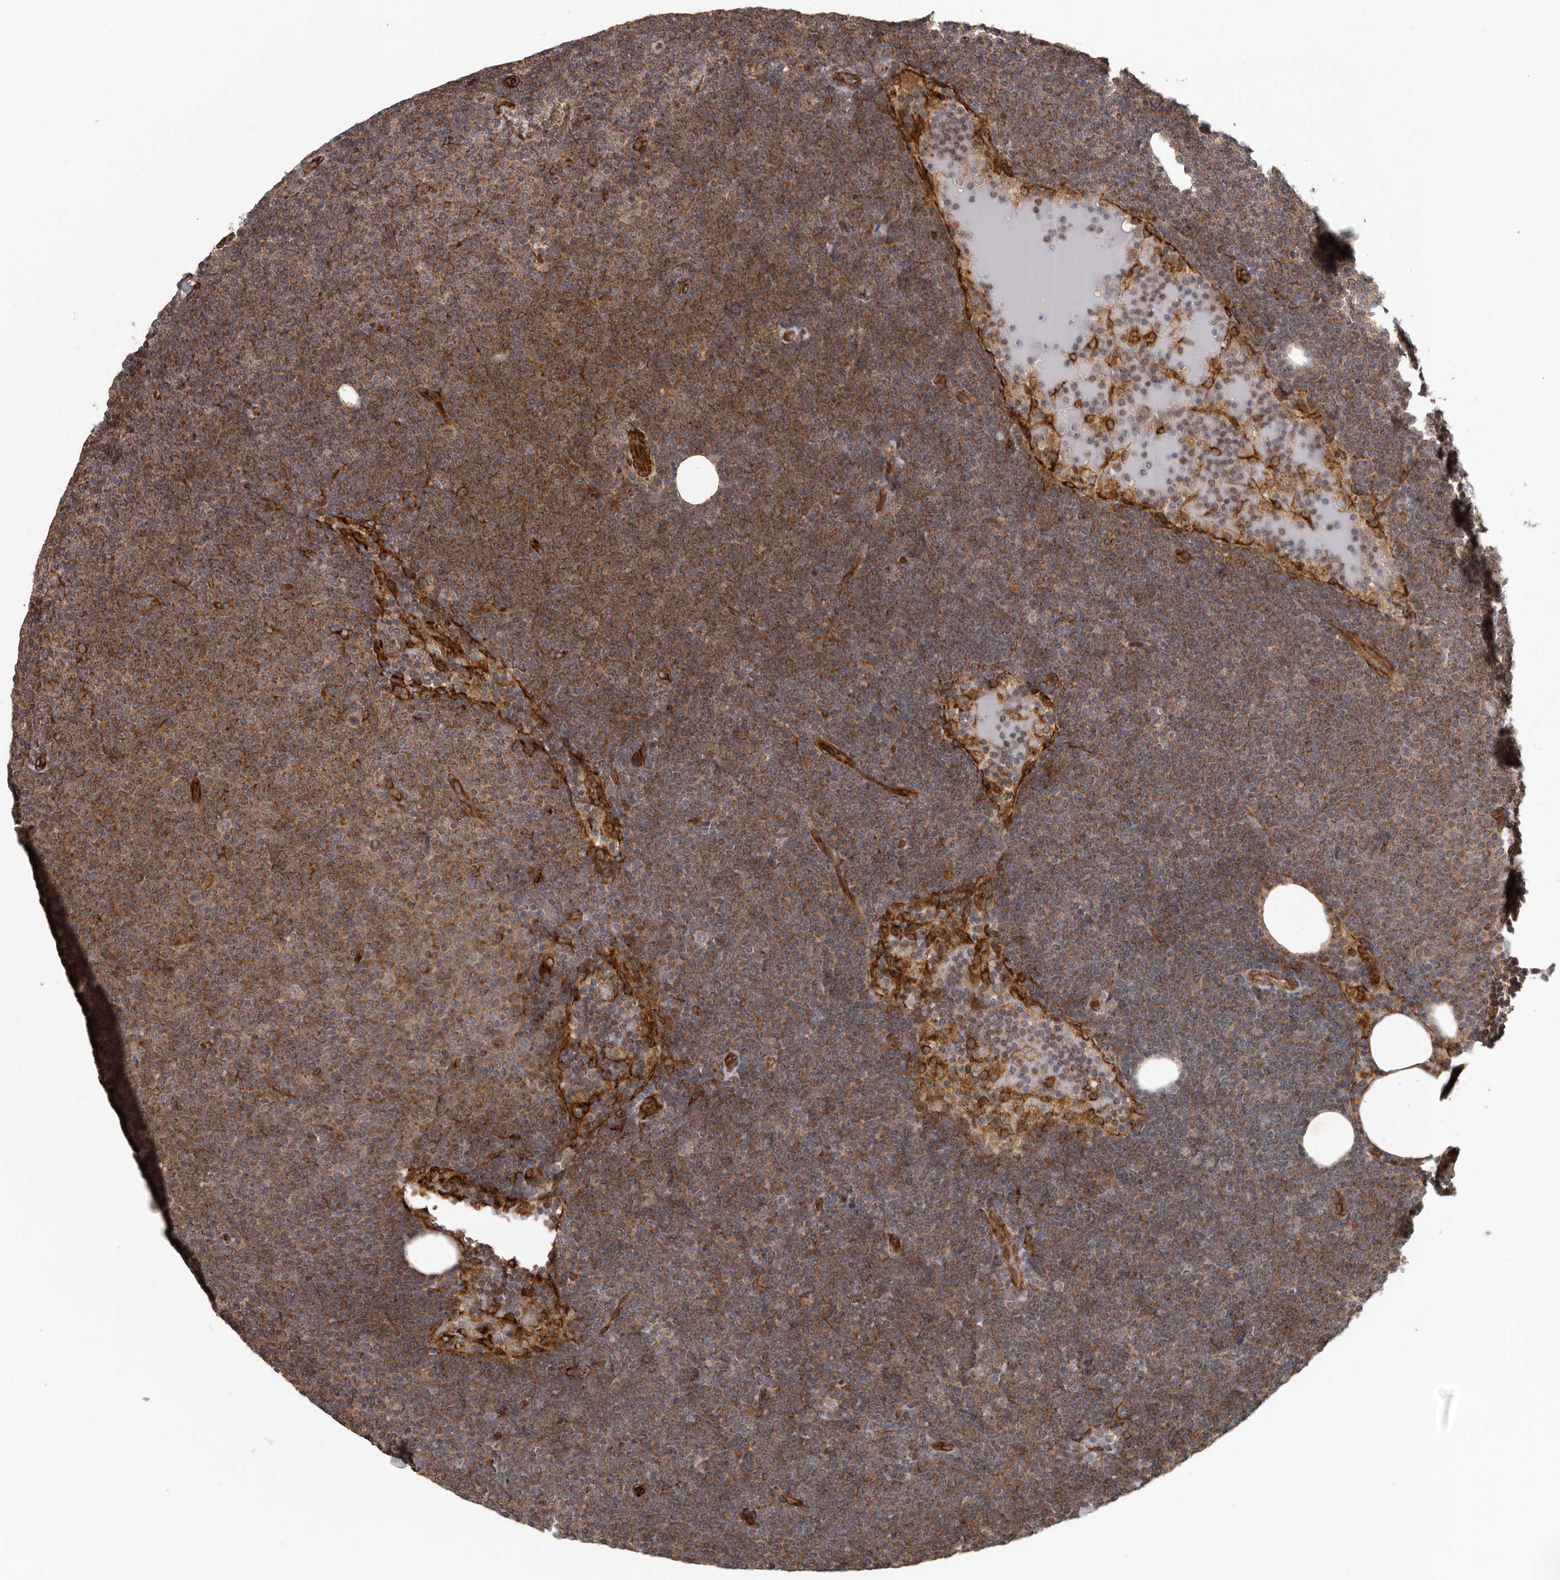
{"staining": {"intensity": "moderate", "quantity": ">75%", "location": "cytoplasmic/membranous"}, "tissue": "lymphoma", "cell_type": "Tumor cells", "image_type": "cancer", "snomed": [{"axis": "morphology", "description": "Malignant lymphoma, non-Hodgkin's type, Low grade"}, {"axis": "topography", "description": "Lymph node"}], "caption": "This photomicrograph exhibits immunohistochemistry (IHC) staining of lymphoma, with medium moderate cytoplasmic/membranous expression in approximately >75% of tumor cells.", "gene": "CEP350", "patient": {"sex": "female", "age": 53}}